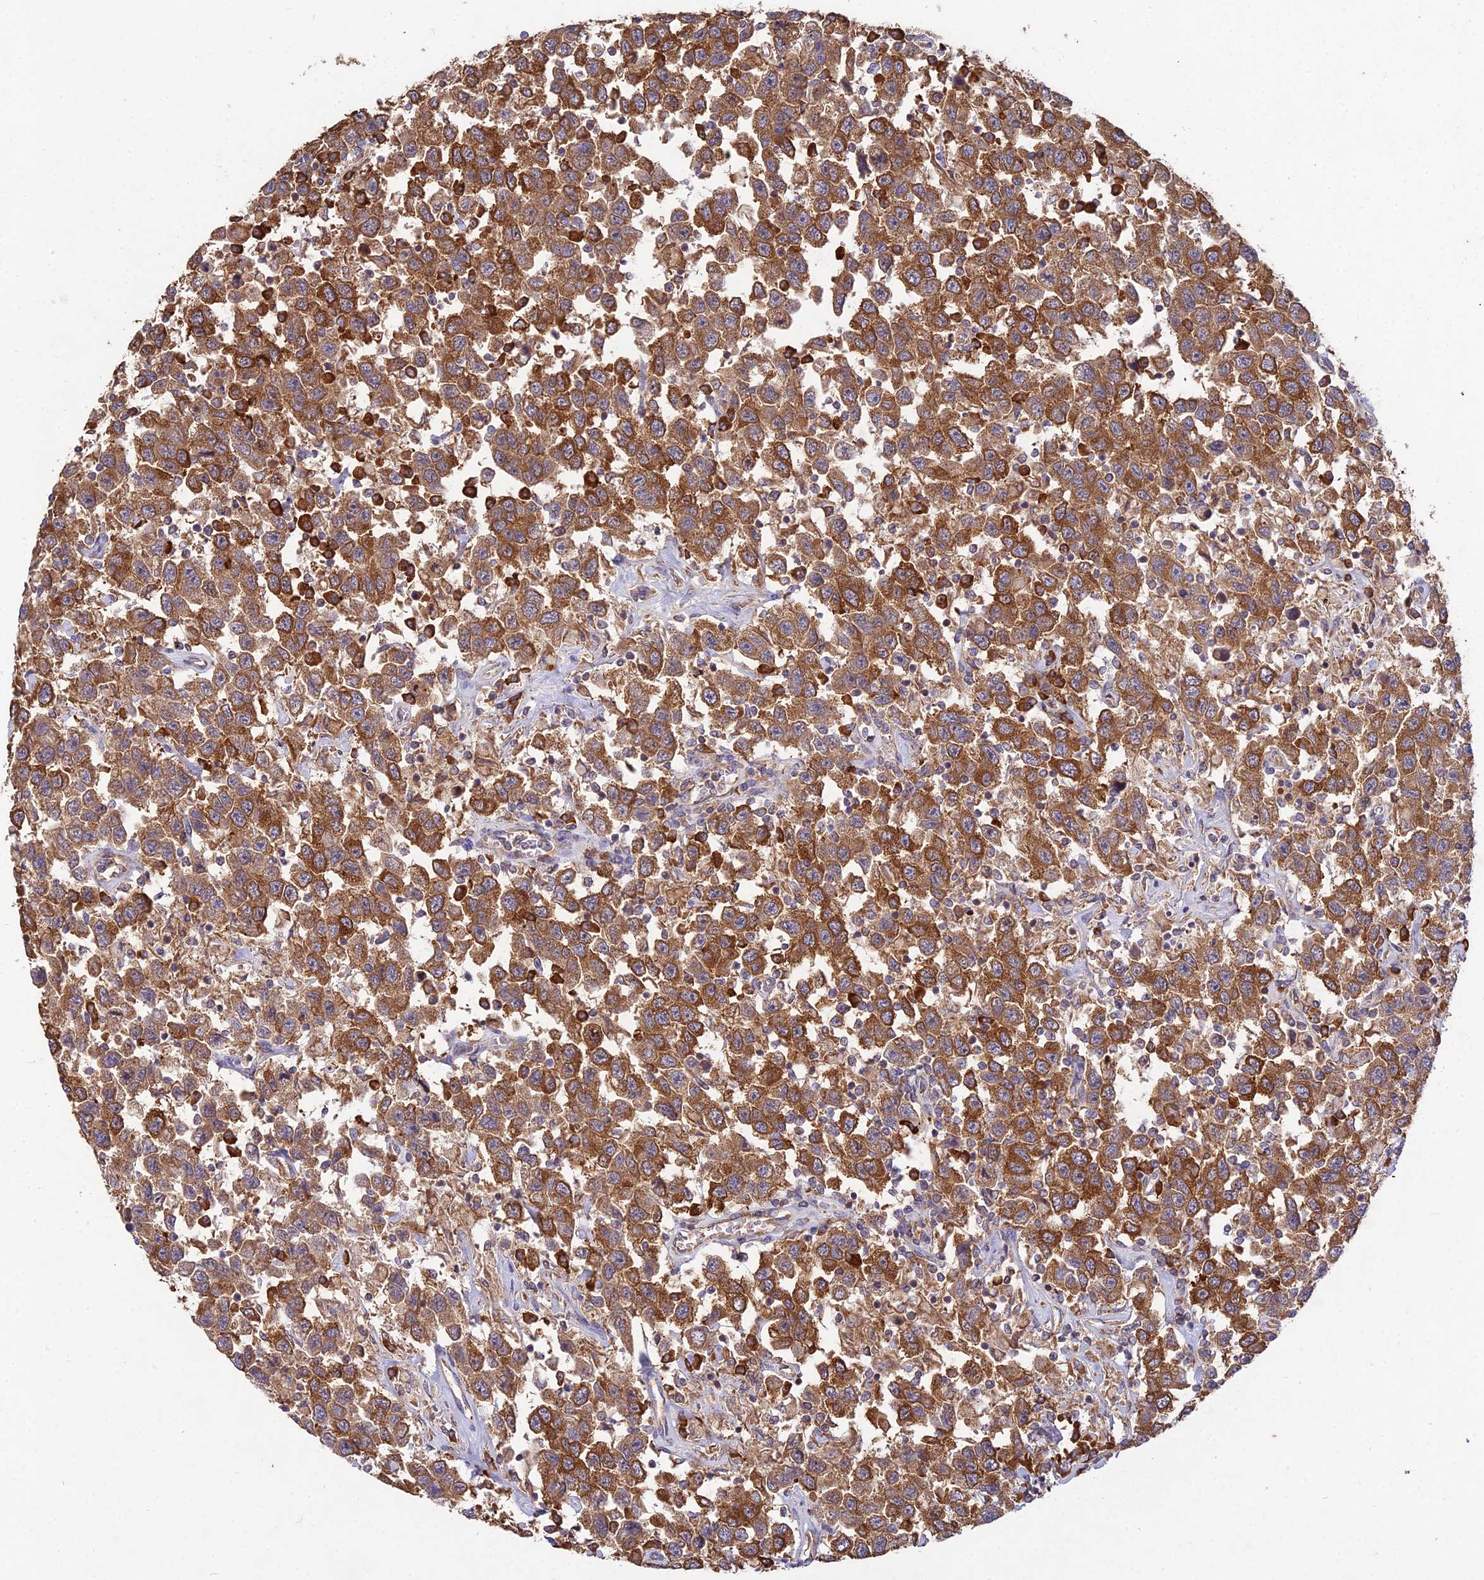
{"staining": {"intensity": "moderate", "quantity": ">75%", "location": "cytoplasmic/membranous"}, "tissue": "testis cancer", "cell_type": "Tumor cells", "image_type": "cancer", "snomed": [{"axis": "morphology", "description": "Seminoma, NOS"}, {"axis": "topography", "description": "Testis"}], "caption": "This histopathology image displays immunohistochemistry staining of testis cancer, with medium moderate cytoplasmic/membranous expression in approximately >75% of tumor cells.", "gene": "NXNL2", "patient": {"sex": "male", "age": 41}}